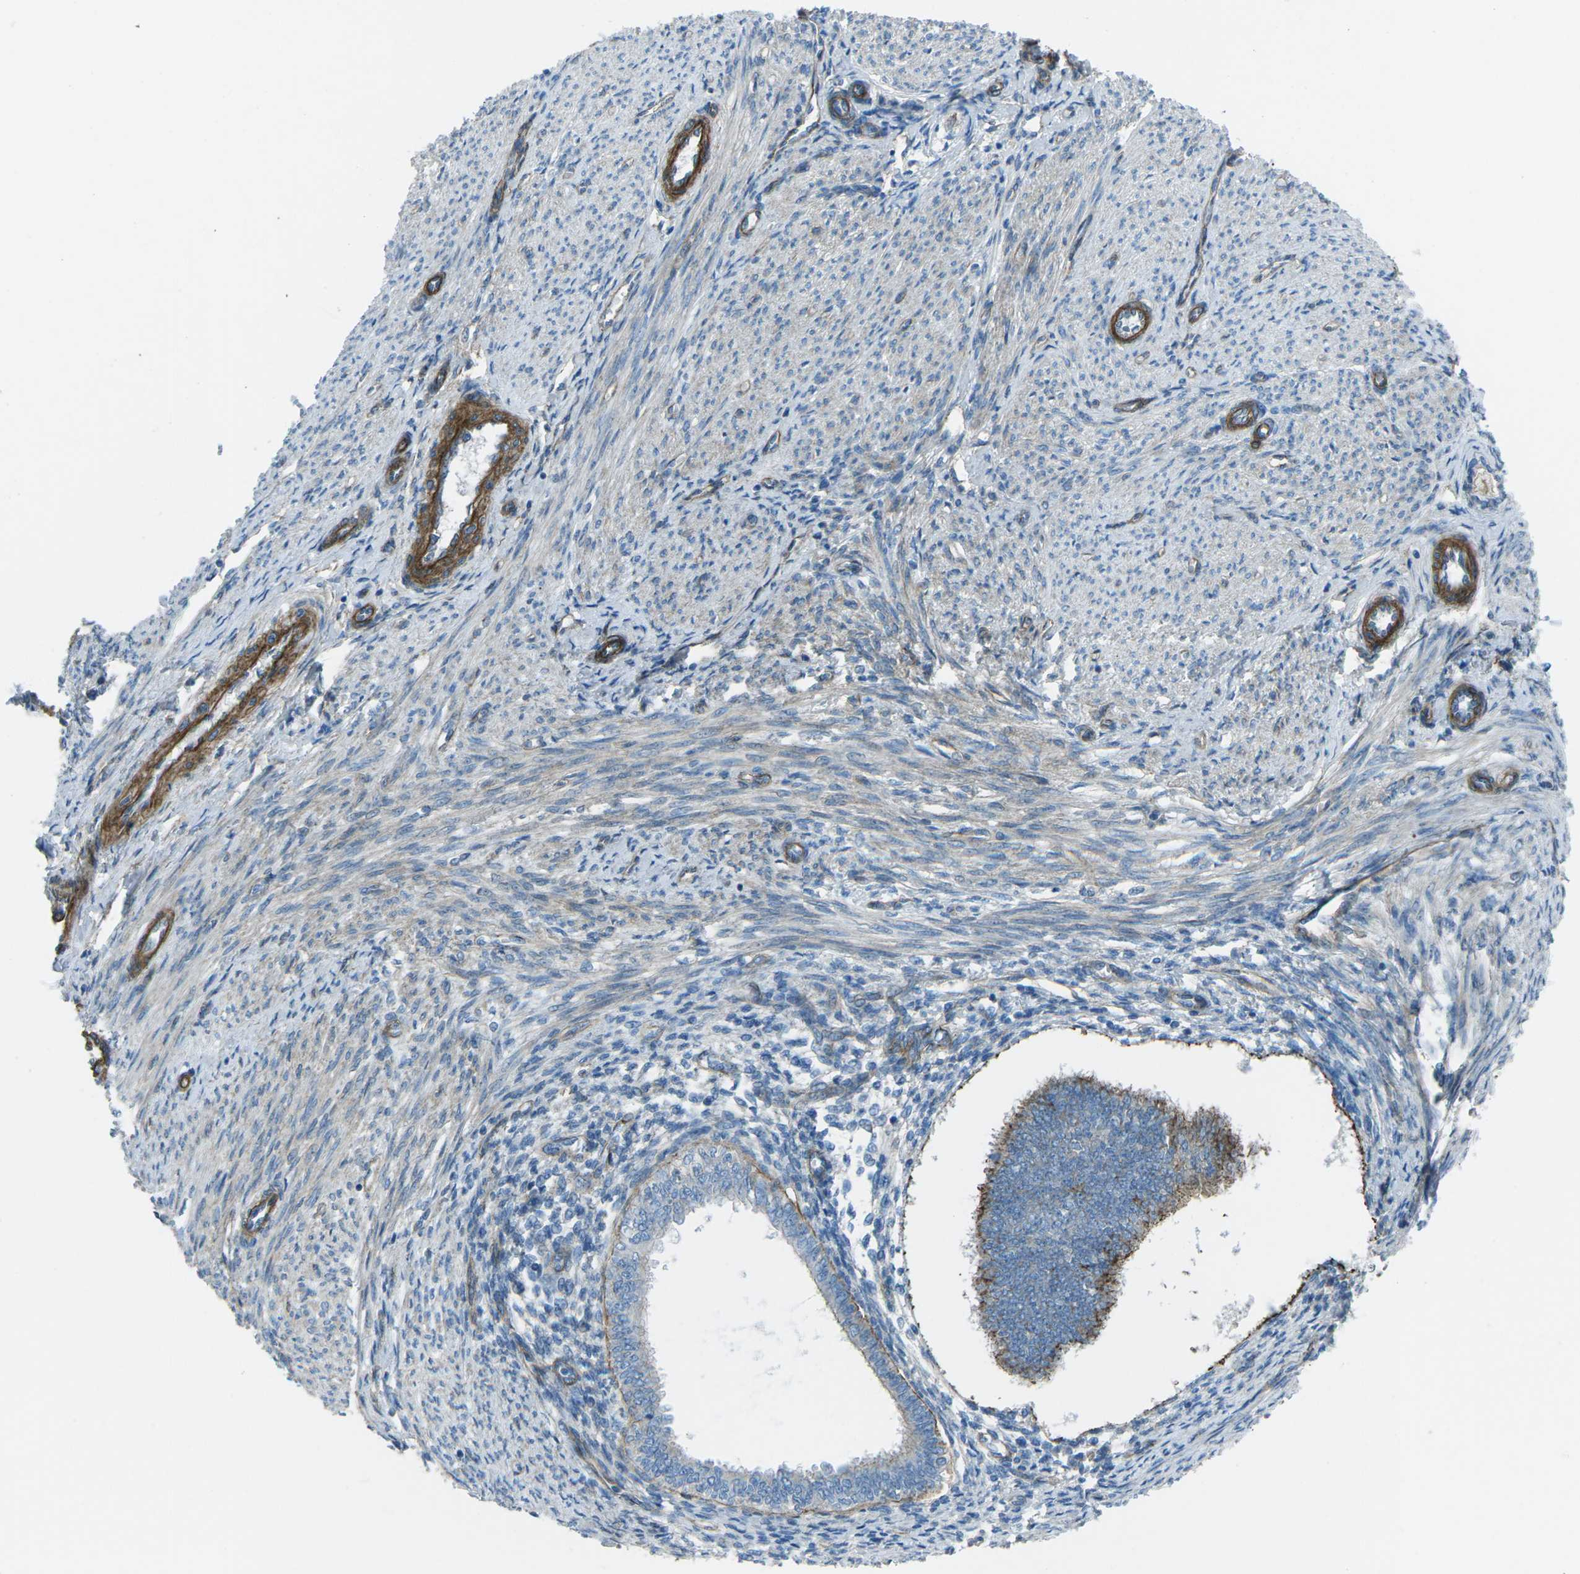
{"staining": {"intensity": "negative", "quantity": "none", "location": "none"}, "tissue": "endometrial cancer", "cell_type": "Tumor cells", "image_type": "cancer", "snomed": [{"axis": "morphology", "description": "Adenocarcinoma, NOS"}, {"axis": "topography", "description": "Endometrium"}], "caption": "IHC of human endometrial cancer displays no staining in tumor cells.", "gene": "UTRN", "patient": {"sex": "female", "age": 58}}